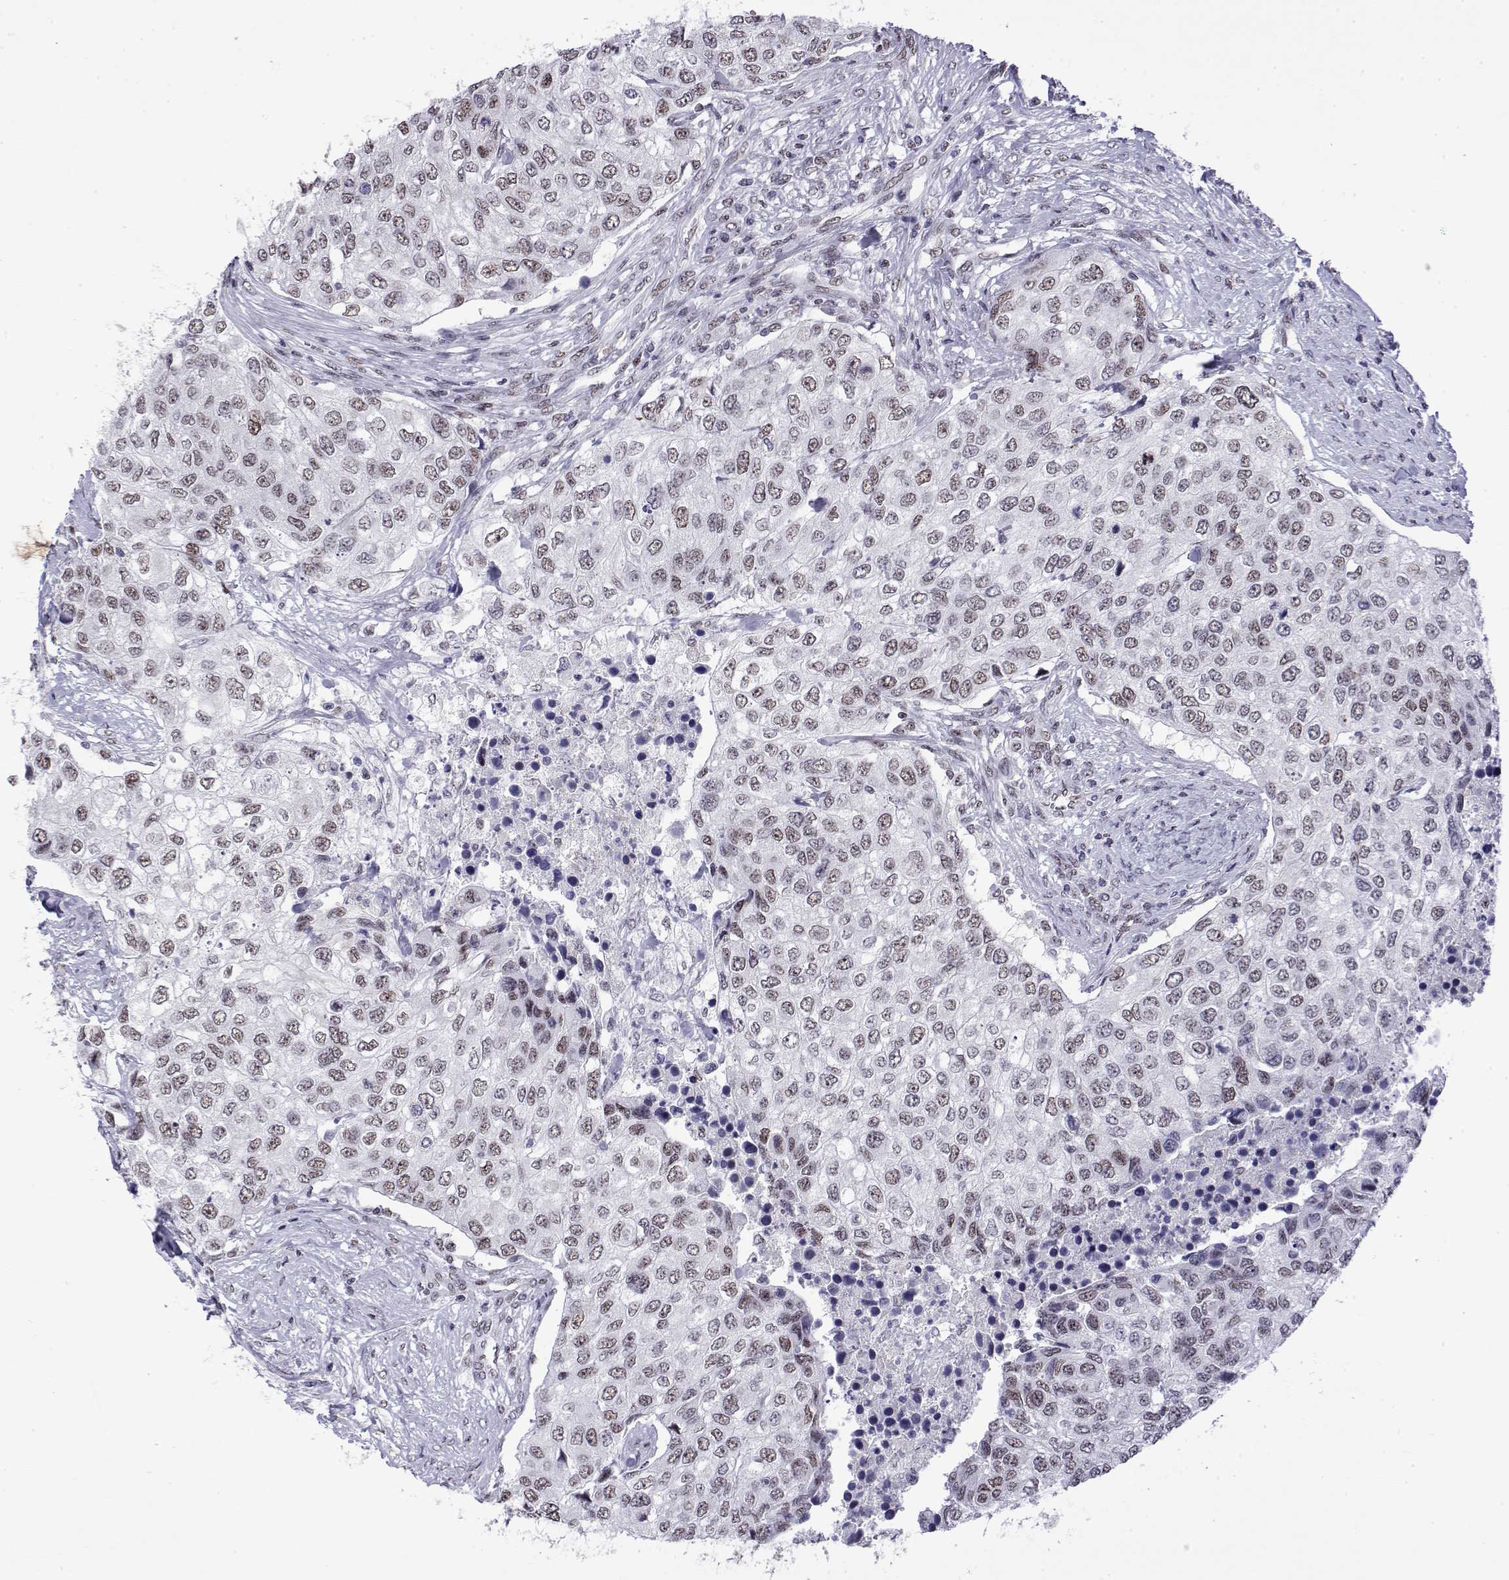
{"staining": {"intensity": "moderate", "quantity": ">75%", "location": "nuclear"}, "tissue": "urothelial cancer", "cell_type": "Tumor cells", "image_type": "cancer", "snomed": [{"axis": "morphology", "description": "Urothelial carcinoma, High grade"}, {"axis": "topography", "description": "Urinary bladder"}], "caption": "There is medium levels of moderate nuclear expression in tumor cells of urothelial cancer, as demonstrated by immunohistochemical staining (brown color).", "gene": "POLDIP3", "patient": {"sex": "female", "age": 78}}